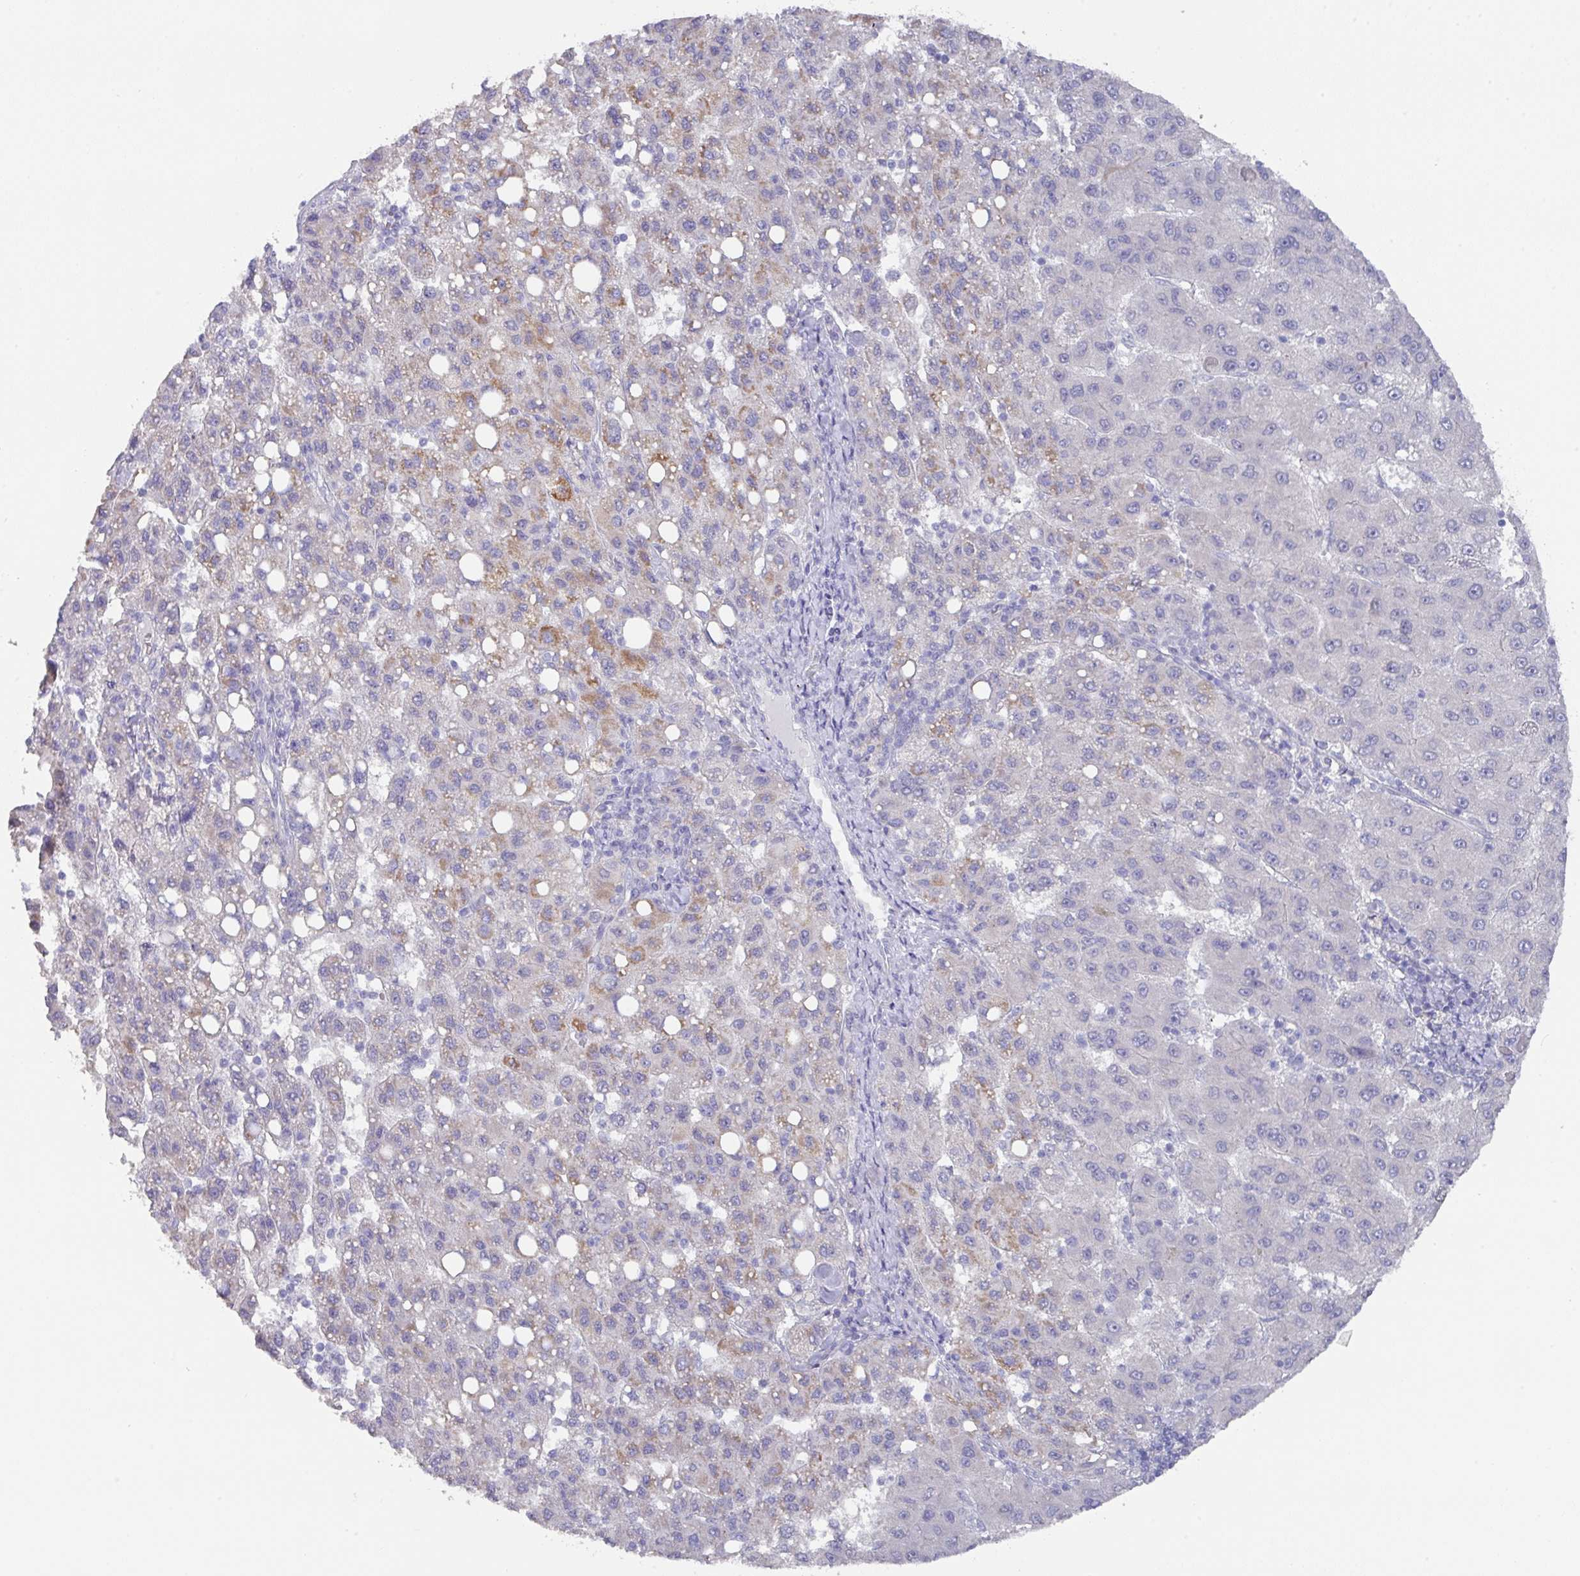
{"staining": {"intensity": "moderate", "quantity": "<25%", "location": "cytoplasmic/membranous"}, "tissue": "liver cancer", "cell_type": "Tumor cells", "image_type": "cancer", "snomed": [{"axis": "morphology", "description": "Carcinoma, Hepatocellular, NOS"}, {"axis": "topography", "description": "Liver"}], "caption": "Liver cancer stained for a protein (brown) shows moderate cytoplasmic/membranous positive expression in approximately <25% of tumor cells.", "gene": "DAZL", "patient": {"sex": "female", "age": 82}}